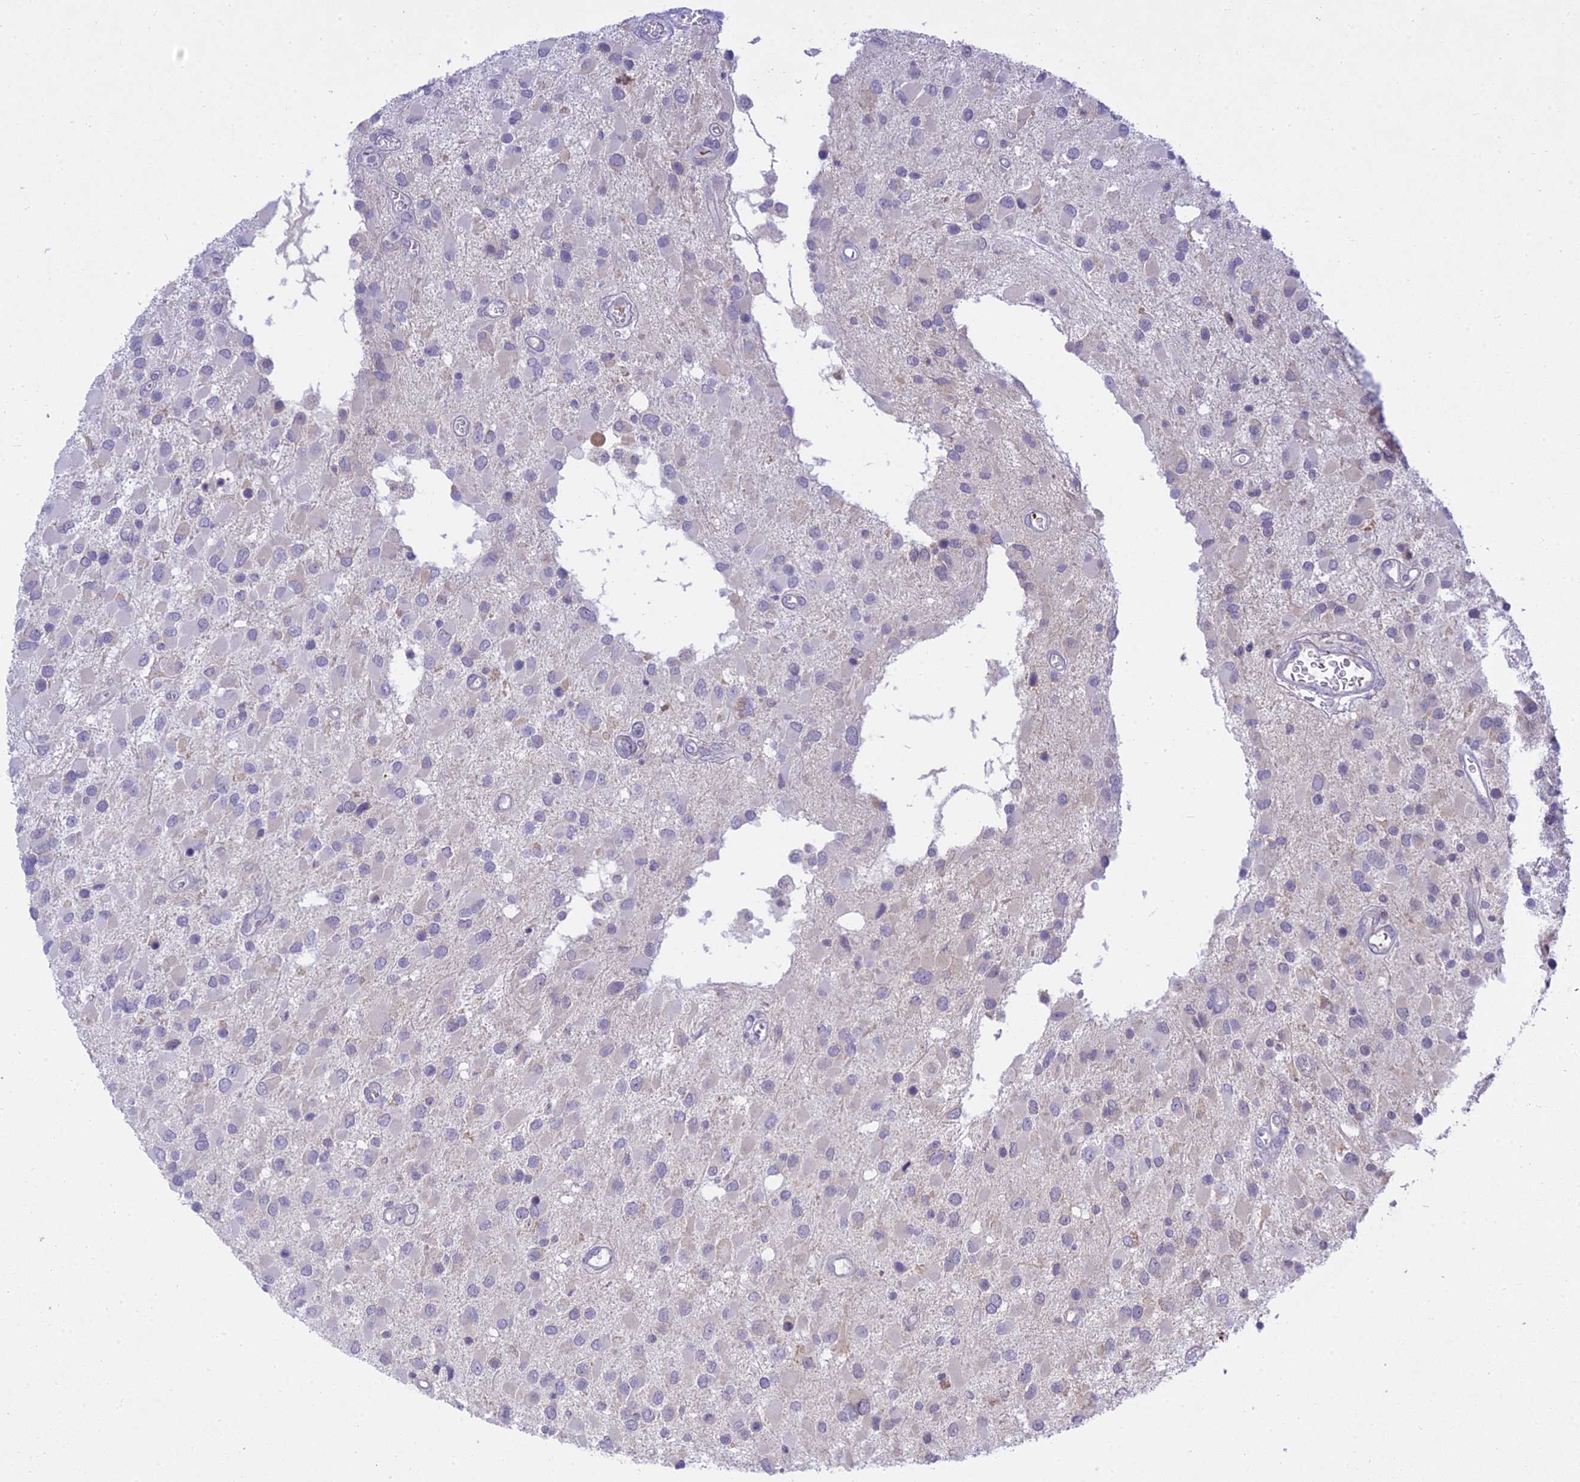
{"staining": {"intensity": "negative", "quantity": "none", "location": "none"}, "tissue": "glioma", "cell_type": "Tumor cells", "image_type": "cancer", "snomed": [{"axis": "morphology", "description": "Glioma, malignant, High grade"}, {"axis": "topography", "description": "Brain"}], "caption": "IHC of human glioma reveals no positivity in tumor cells. (DAB (3,3'-diaminobenzidine) IHC with hematoxylin counter stain).", "gene": "TMEM40", "patient": {"sex": "male", "age": 53}}